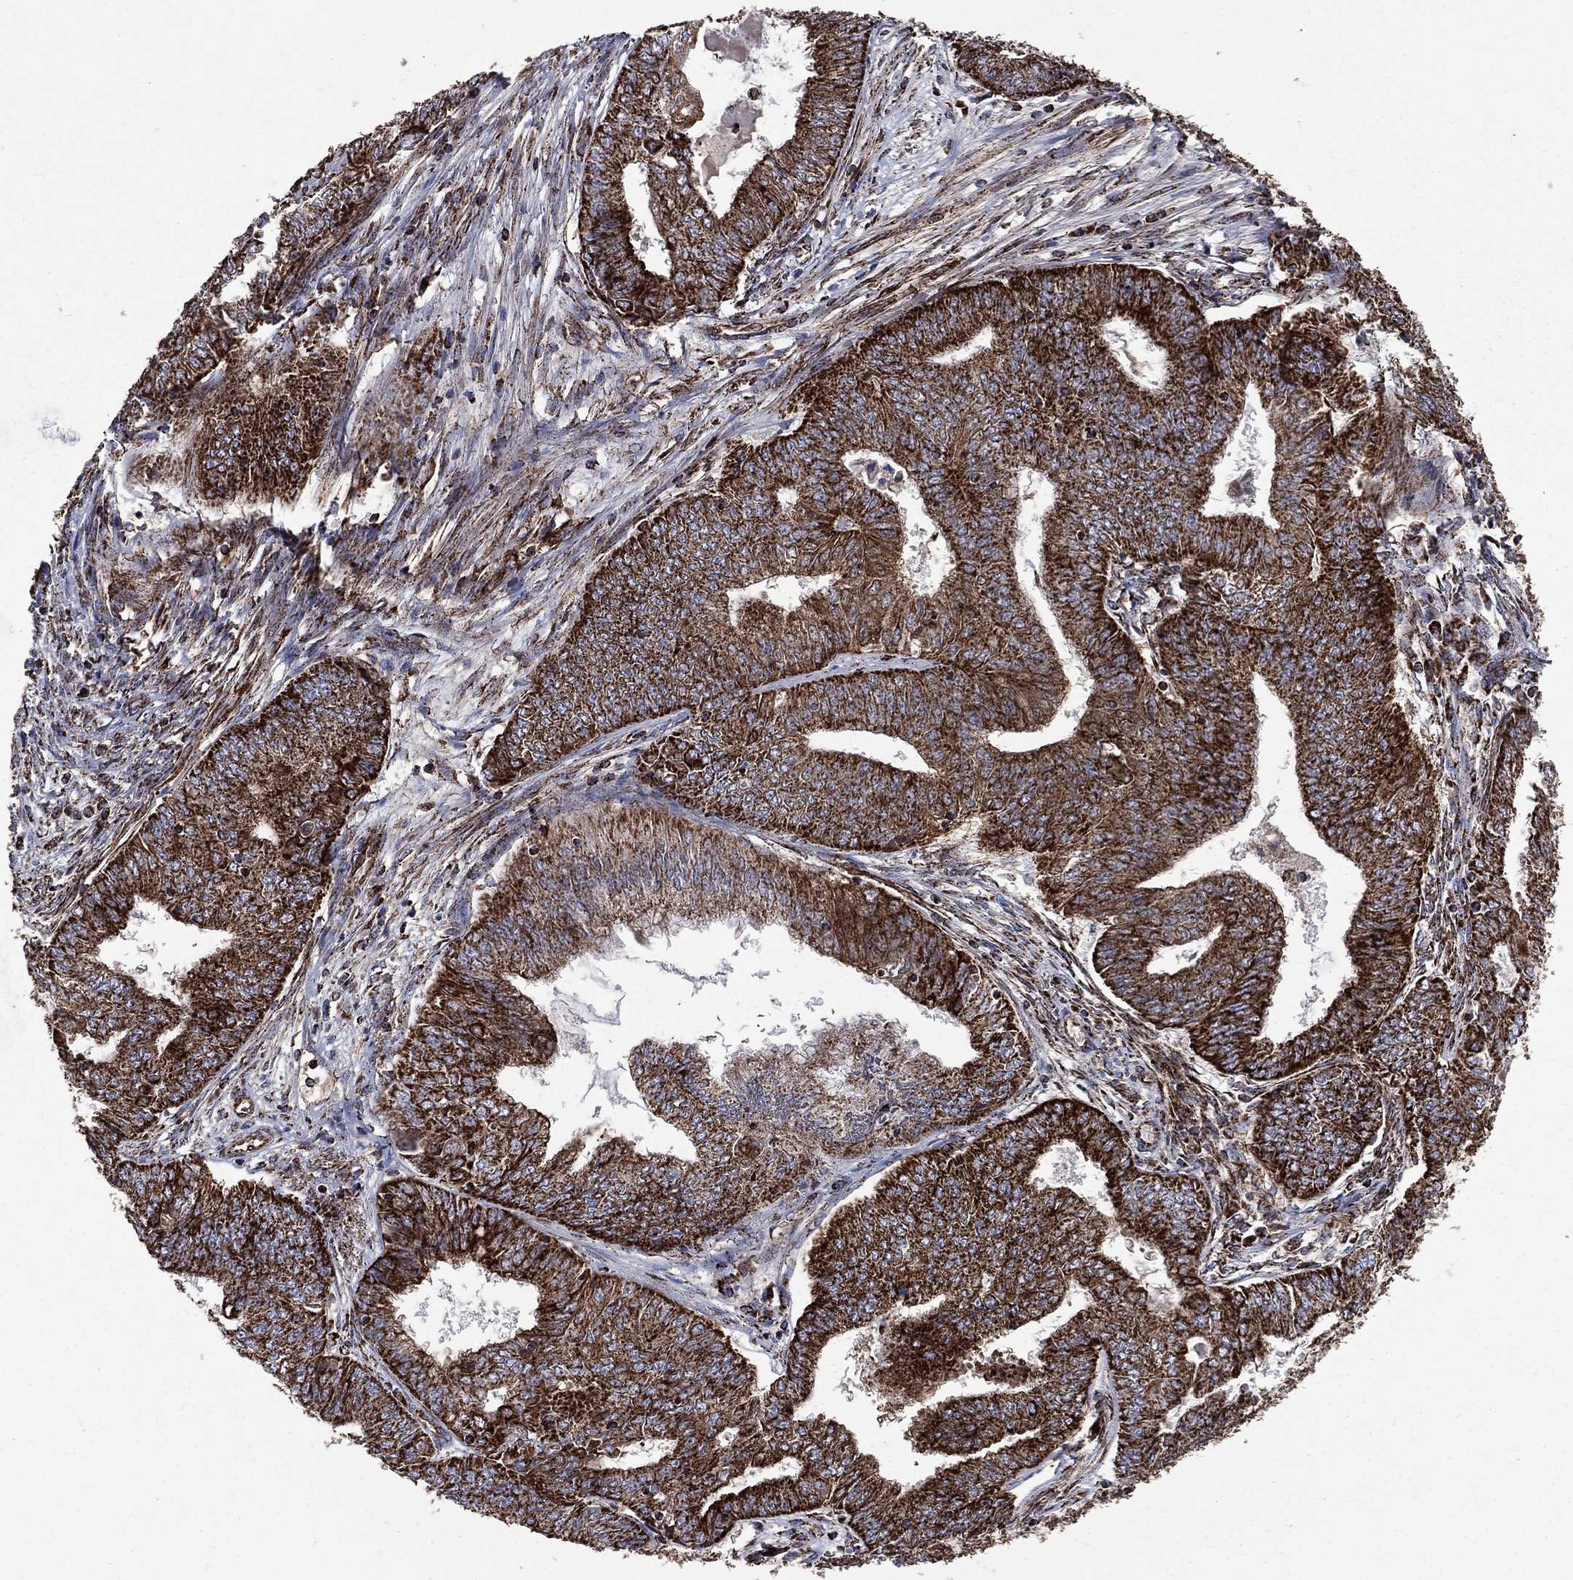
{"staining": {"intensity": "strong", "quantity": ">75%", "location": "cytoplasmic/membranous"}, "tissue": "endometrial cancer", "cell_type": "Tumor cells", "image_type": "cancer", "snomed": [{"axis": "morphology", "description": "Adenocarcinoma, NOS"}, {"axis": "topography", "description": "Endometrium"}], "caption": "Immunohistochemical staining of human endometrial adenocarcinoma exhibits high levels of strong cytoplasmic/membranous protein expression in about >75% of tumor cells.", "gene": "GOT2", "patient": {"sex": "female", "age": 62}}